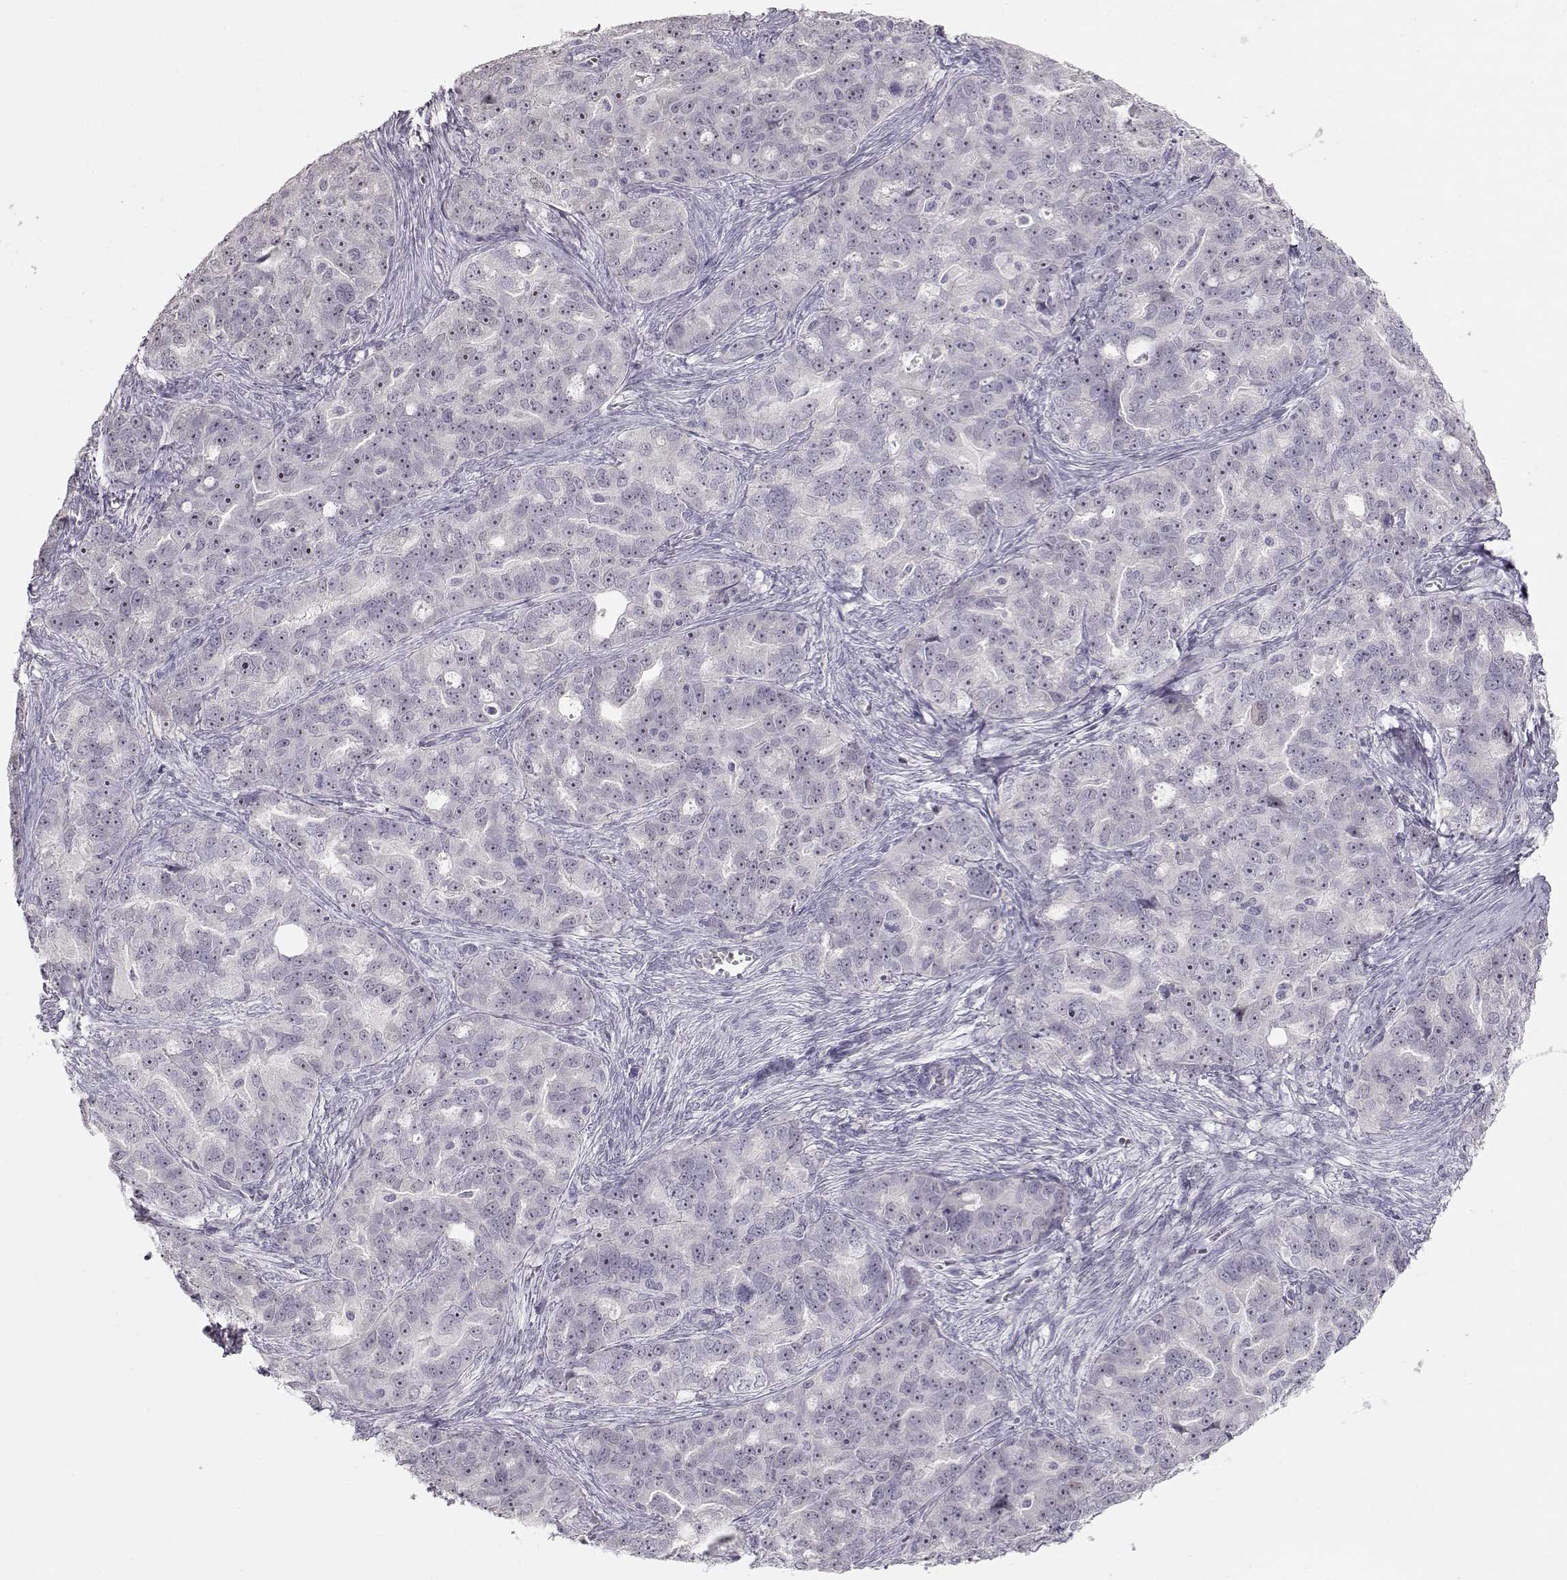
{"staining": {"intensity": "negative", "quantity": "none", "location": "none"}, "tissue": "ovarian cancer", "cell_type": "Tumor cells", "image_type": "cancer", "snomed": [{"axis": "morphology", "description": "Cystadenocarcinoma, serous, NOS"}, {"axis": "topography", "description": "Ovary"}], "caption": "A photomicrograph of human ovarian serous cystadenocarcinoma is negative for staining in tumor cells.", "gene": "FAM205A", "patient": {"sex": "female", "age": 51}}